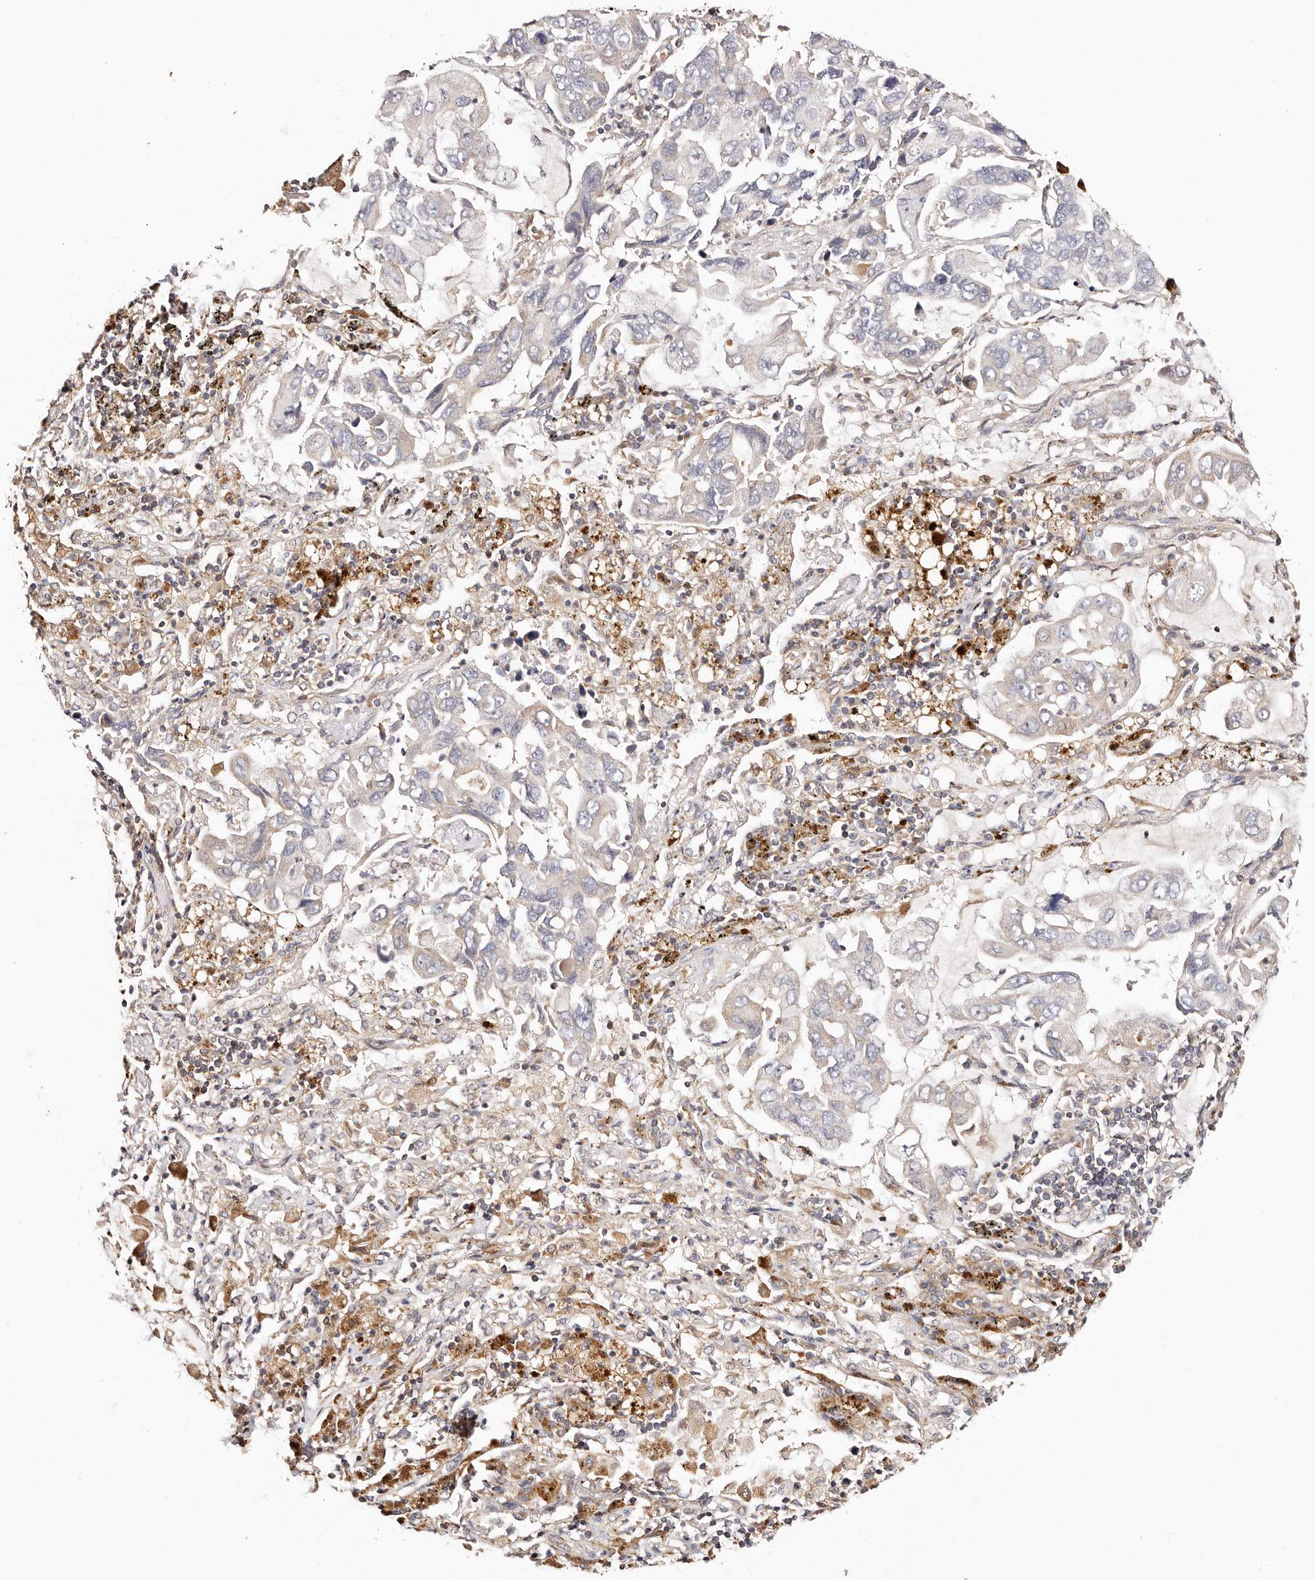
{"staining": {"intensity": "weak", "quantity": "<25%", "location": "cytoplasmic/membranous"}, "tissue": "lung cancer", "cell_type": "Tumor cells", "image_type": "cancer", "snomed": [{"axis": "morphology", "description": "Adenocarcinoma, NOS"}, {"axis": "topography", "description": "Lung"}], "caption": "Tumor cells show no significant protein expression in lung adenocarcinoma.", "gene": "MAPK1", "patient": {"sex": "male", "age": 64}}